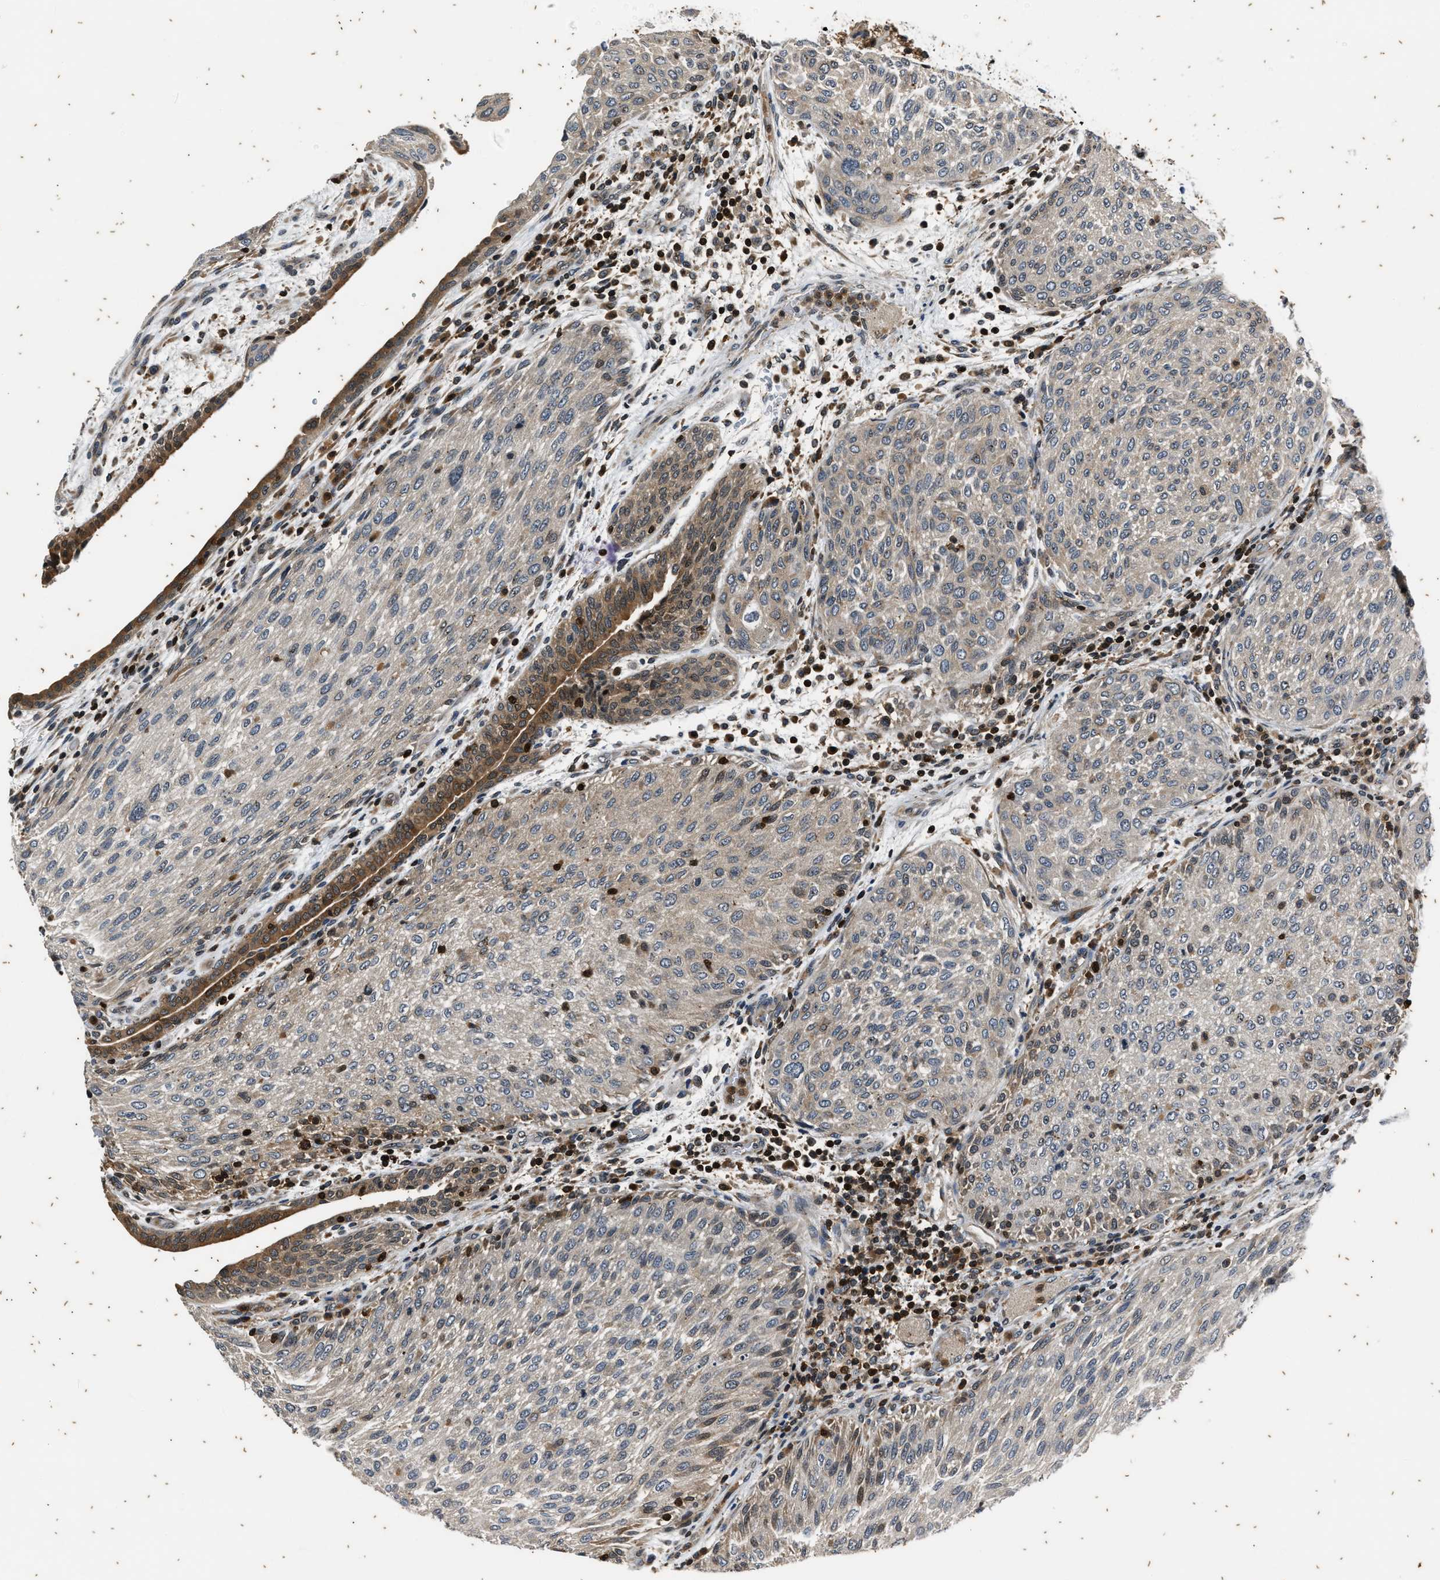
{"staining": {"intensity": "moderate", "quantity": "<25%", "location": "cytoplasmic/membranous"}, "tissue": "urothelial cancer", "cell_type": "Tumor cells", "image_type": "cancer", "snomed": [{"axis": "morphology", "description": "Urothelial carcinoma, Low grade"}, {"axis": "morphology", "description": "Urothelial carcinoma, High grade"}, {"axis": "topography", "description": "Urinary bladder"}], "caption": "IHC (DAB) staining of urothelial cancer displays moderate cytoplasmic/membranous protein staining in about <25% of tumor cells. (brown staining indicates protein expression, while blue staining denotes nuclei).", "gene": "PTPN7", "patient": {"sex": "male", "age": 35}}